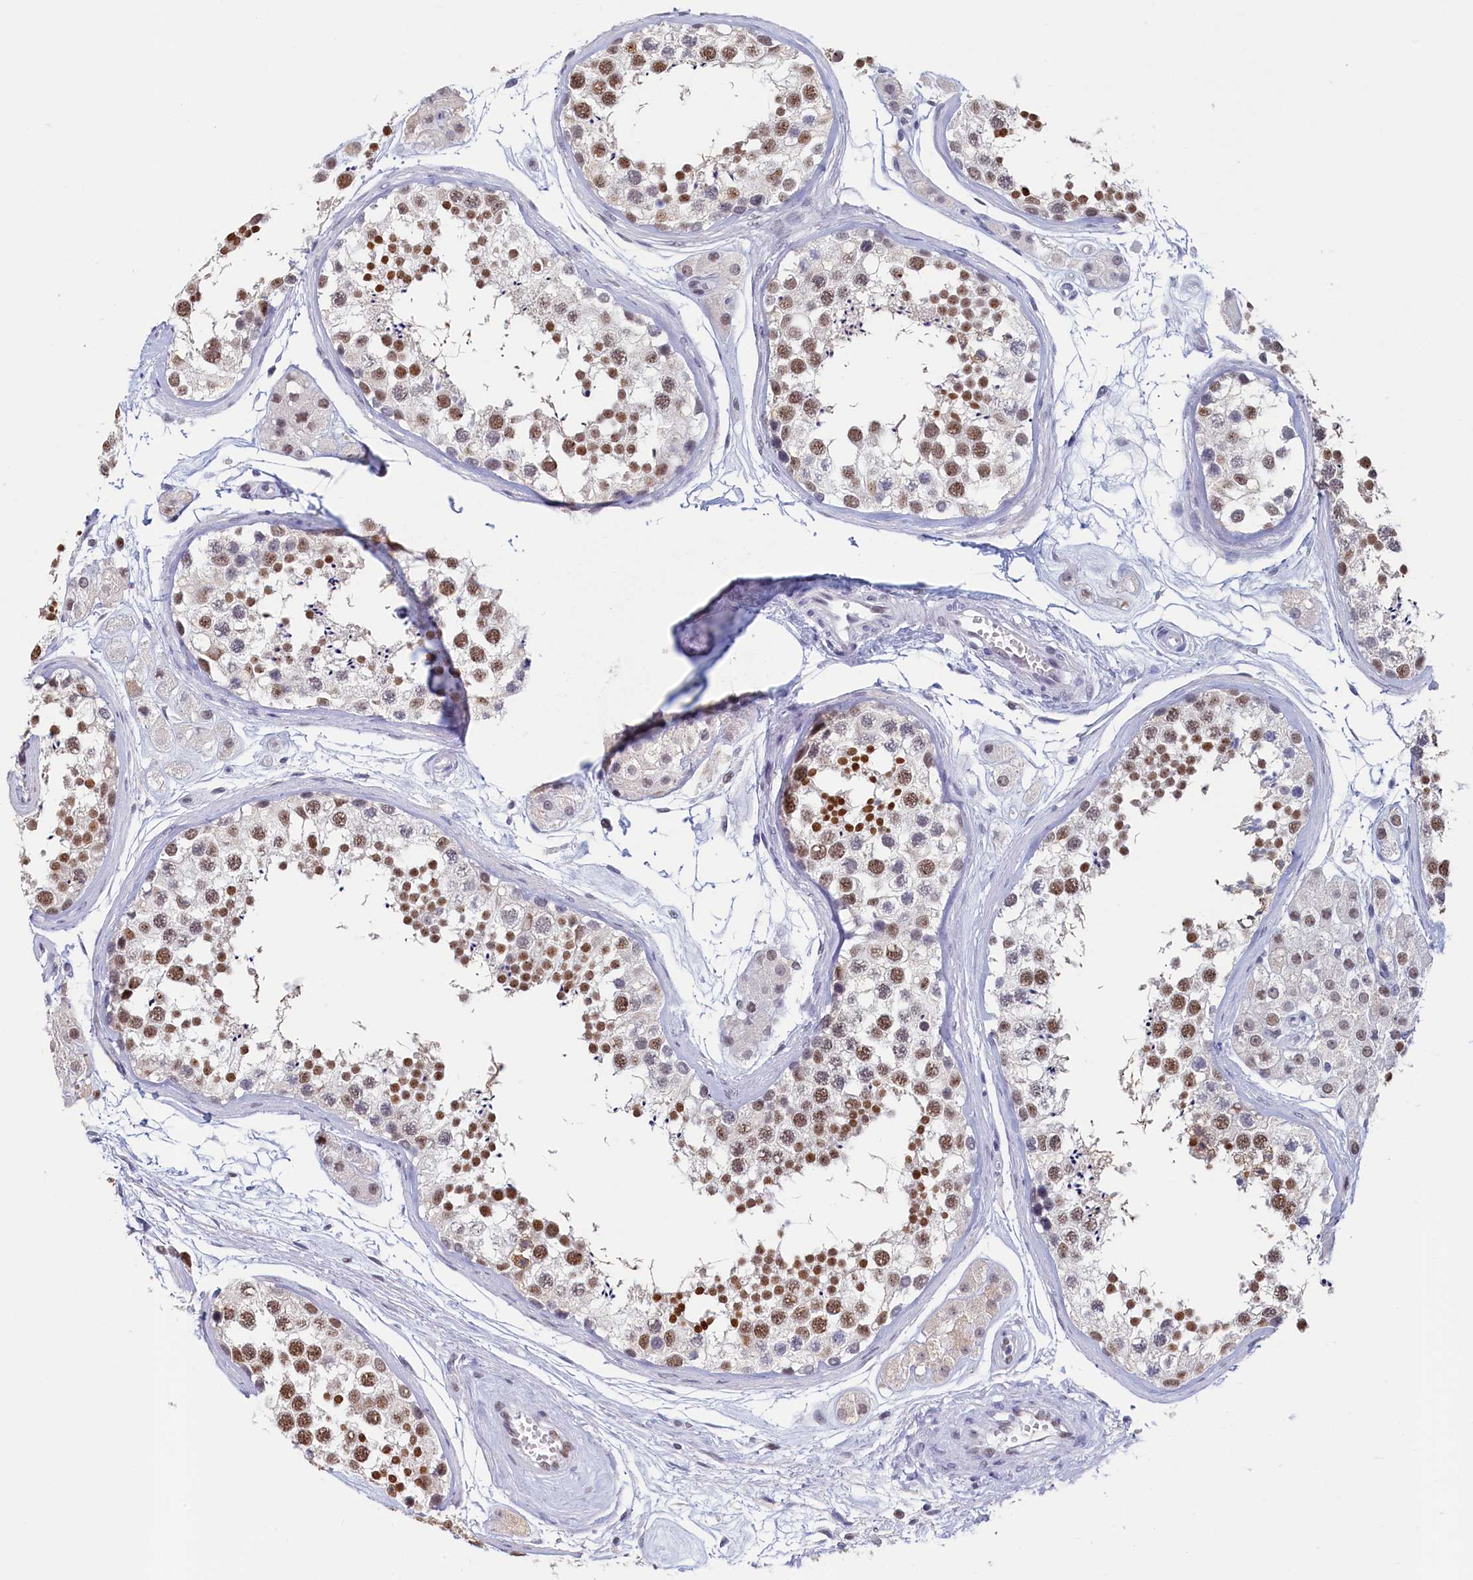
{"staining": {"intensity": "moderate", "quantity": ">75%", "location": "nuclear"}, "tissue": "testis", "cell_type": "Cells in seminiferous ducts", "image_type": "normal", "snomed": [{"axis": "morphology", "description": "Normal tissue, NOS"}, {"axis": "topography", "description": "Testis"}], "caption": "The image exhibits immunohistochemical staining of benign testis. There is moderate nuclear positivity is present in approximately >75% of cells in seminiferous ducts.", "gene": "MOSPD3", "patient": {"sex": "male", "age": 56}}